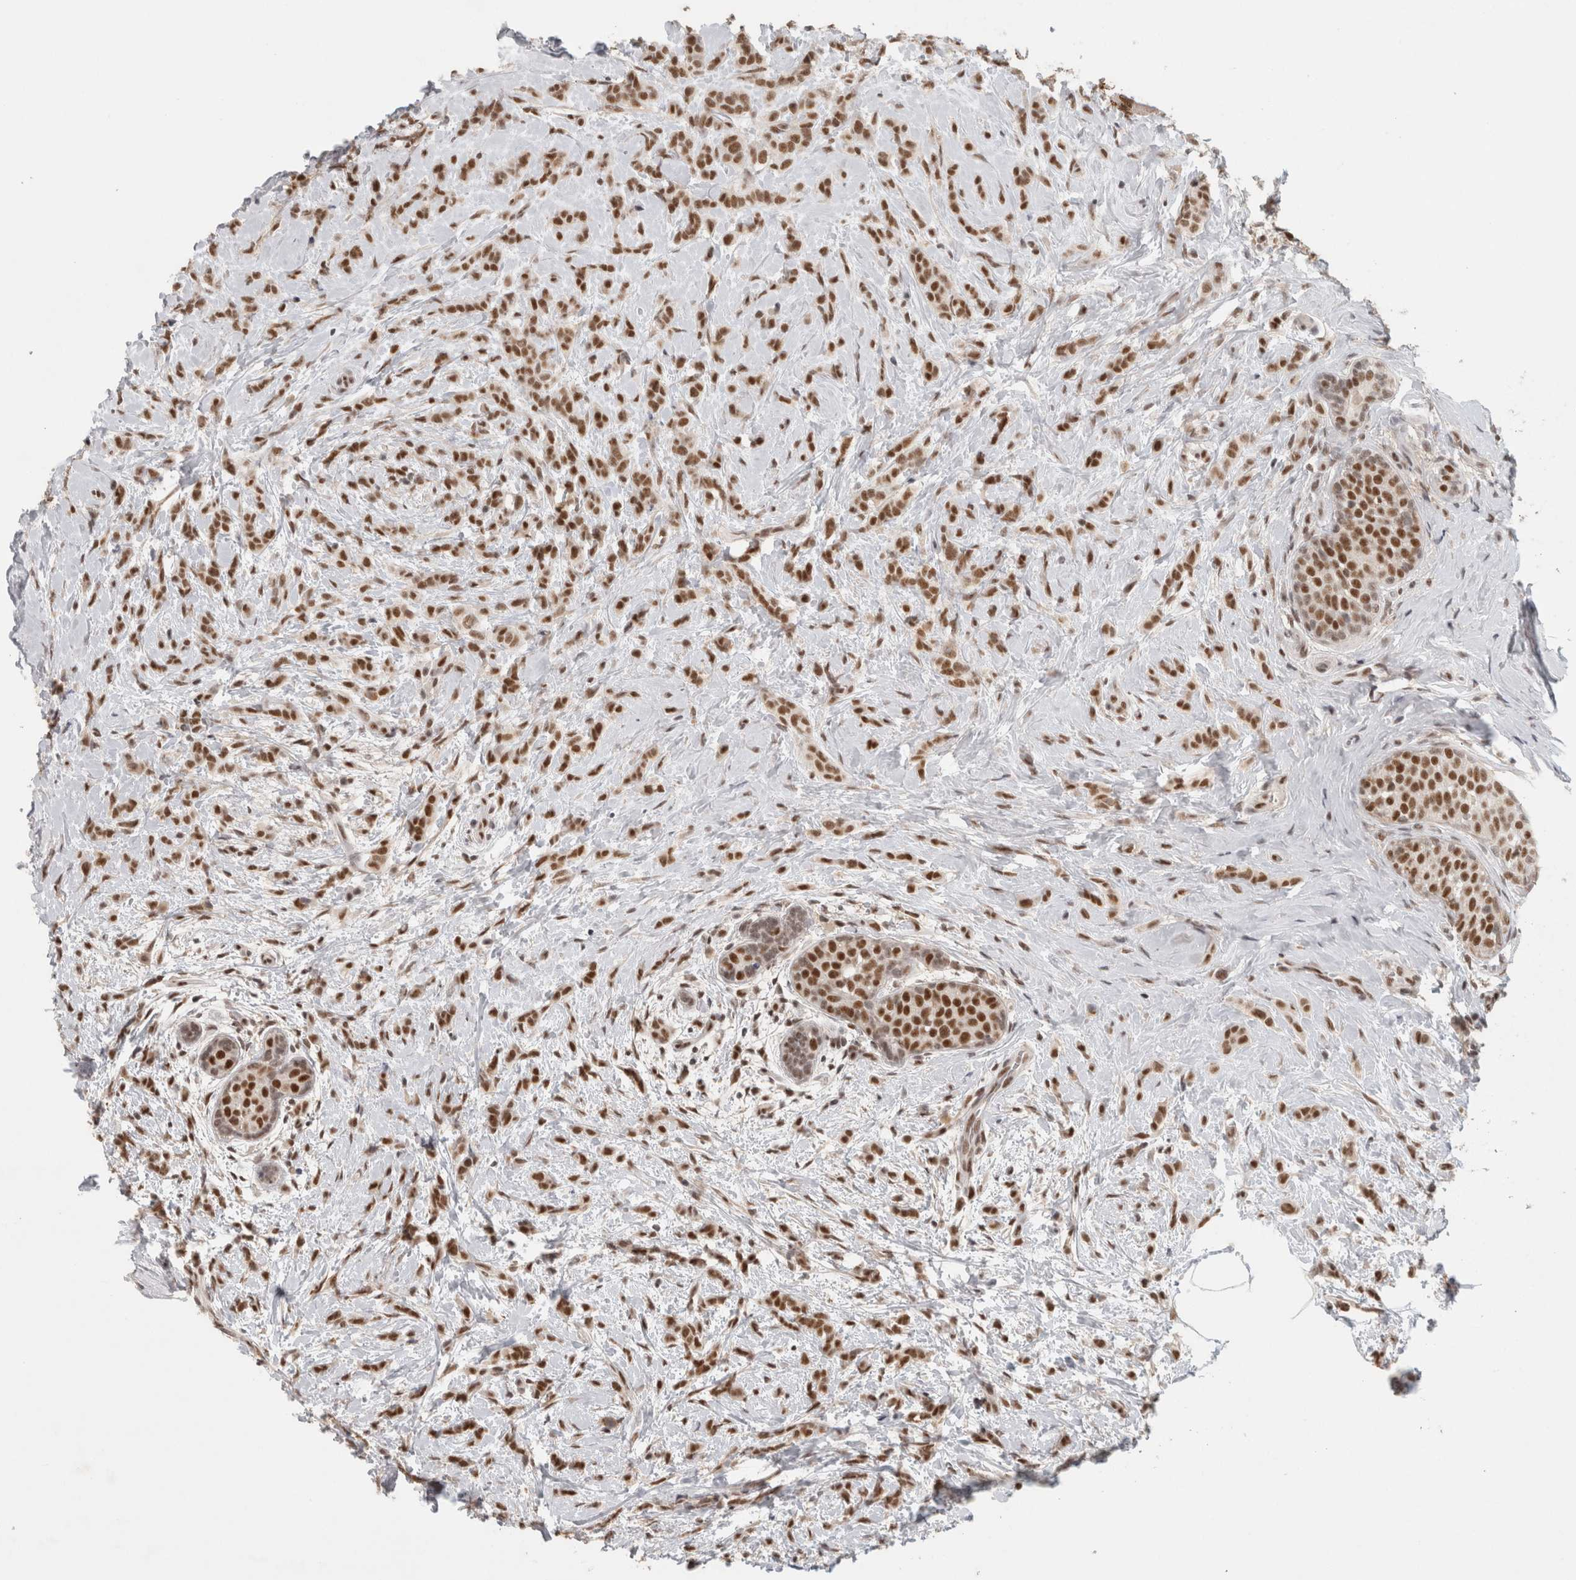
{"staining": {"intensity": "strong", "quantity": ">75%", "location": "nuclear"}, "tissue": "breast cancer", "cell_type": "Tumor cells", "image_type": "cancer", "snomed": [{"axis": "morphology", "description": "Lobular carcinoma, in situ"}, {"axis": "morphology", "description": "Lobular carcinoma"}, {"axis": "topography", "description": "Breast"}], "caption": "Immunohistochemistry (IHC) of human breast cancer exhibits high levels of strong nuclear expression in about >75% of tumor cells.", "gene": "ZNF830", "patient": {"sex": "female", "age": 41}}